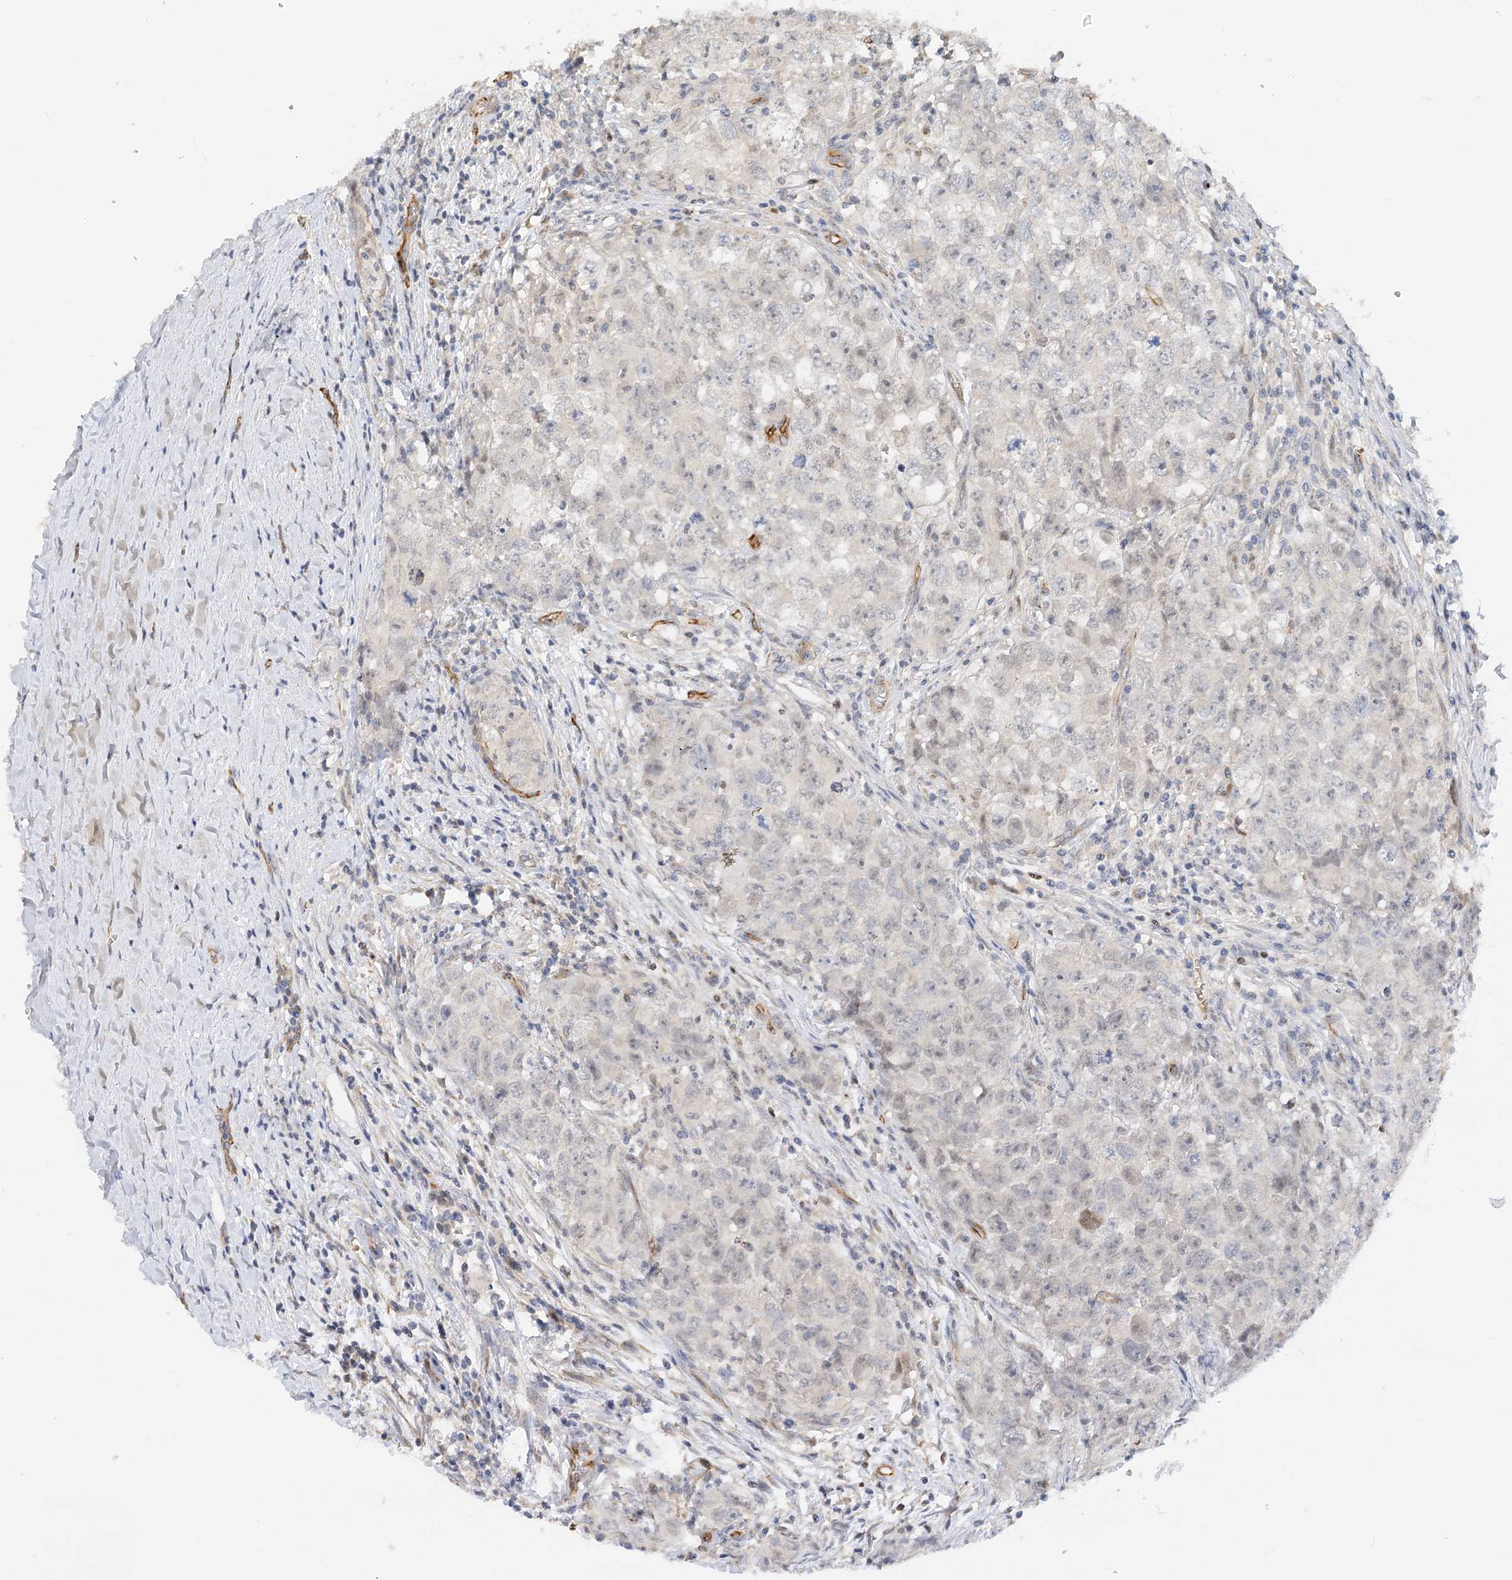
{"staining": {"intensity": "negative", "quantity": "none", "location": "none"}, "tissue": "testis cancer", "cell_type": "Tumor cells", "image_type": "cancer", "snomed": [{"axis": "morphology", "description": "Seminoma, NOS"}, {"axis": "morphology", "description": "Carcinoma, Embryonal, NOS"}, {"axis": "topography", "description": "Testis"}], "caption": "Testis cancer (seminoma) stained for a protein using IHC shows no positivity tumor cells.", "gene": "NELL2", "patient": {"sex": "male", "age": 43}}